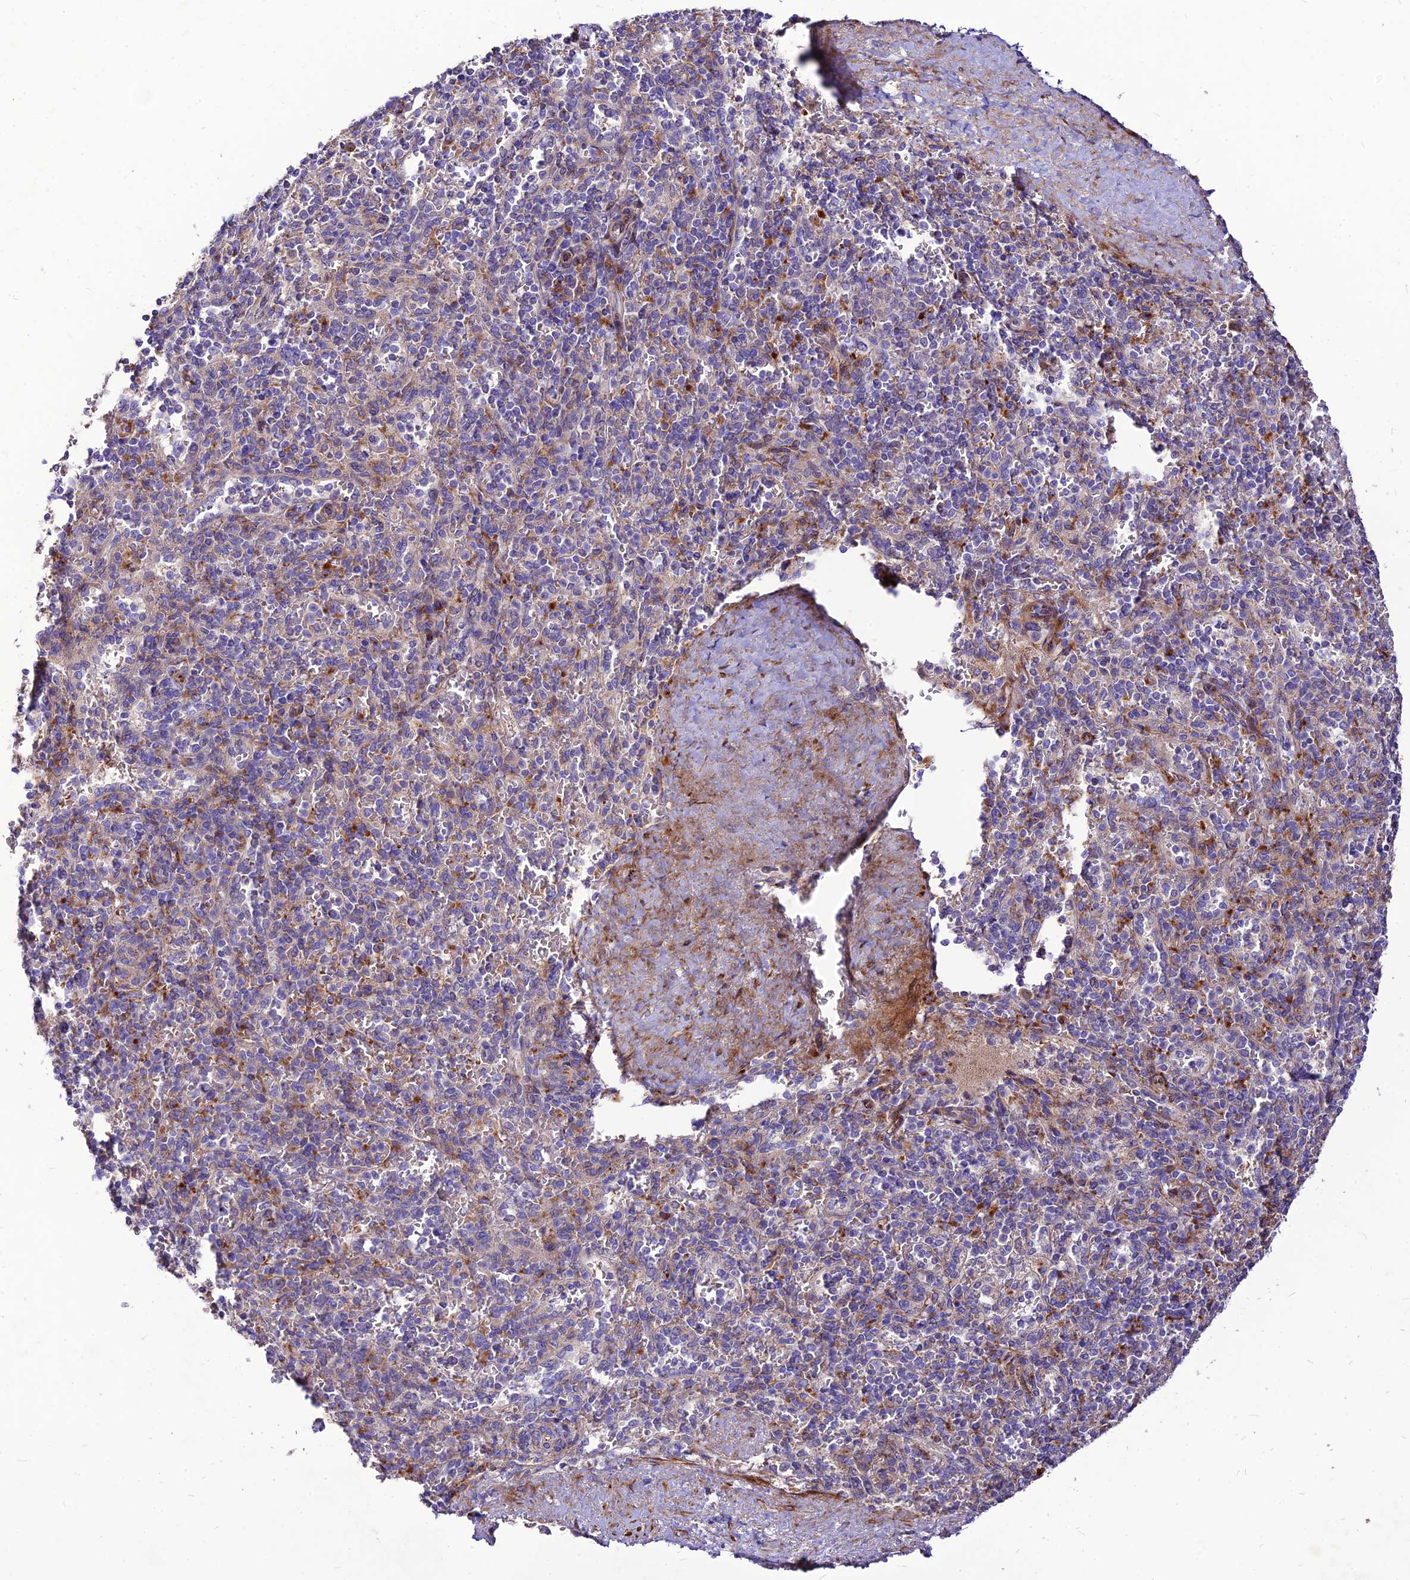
{"staining": {"intensity": "moderate", "quantity": "<25%", "location": "cytoplasmic/membranous"}, "tissue": "spleen", "cell_type": "Cells in red pulp", "image_type": "normal", "snomed": [{"axis": "morphology", "description": "Normal tissue, NOS"}, {"axis": "topography", "description": "Spleen"}], "caption": "The immunohistochemical stain labels moderate cytoplasmic/membranous expression in cells in red pulp of unremarkable spleen. The protein is shown in brown color, while the nuclei are stained blue.", "gene": "RIMOC1", "patient": {"sex": "male", "age": 82}}